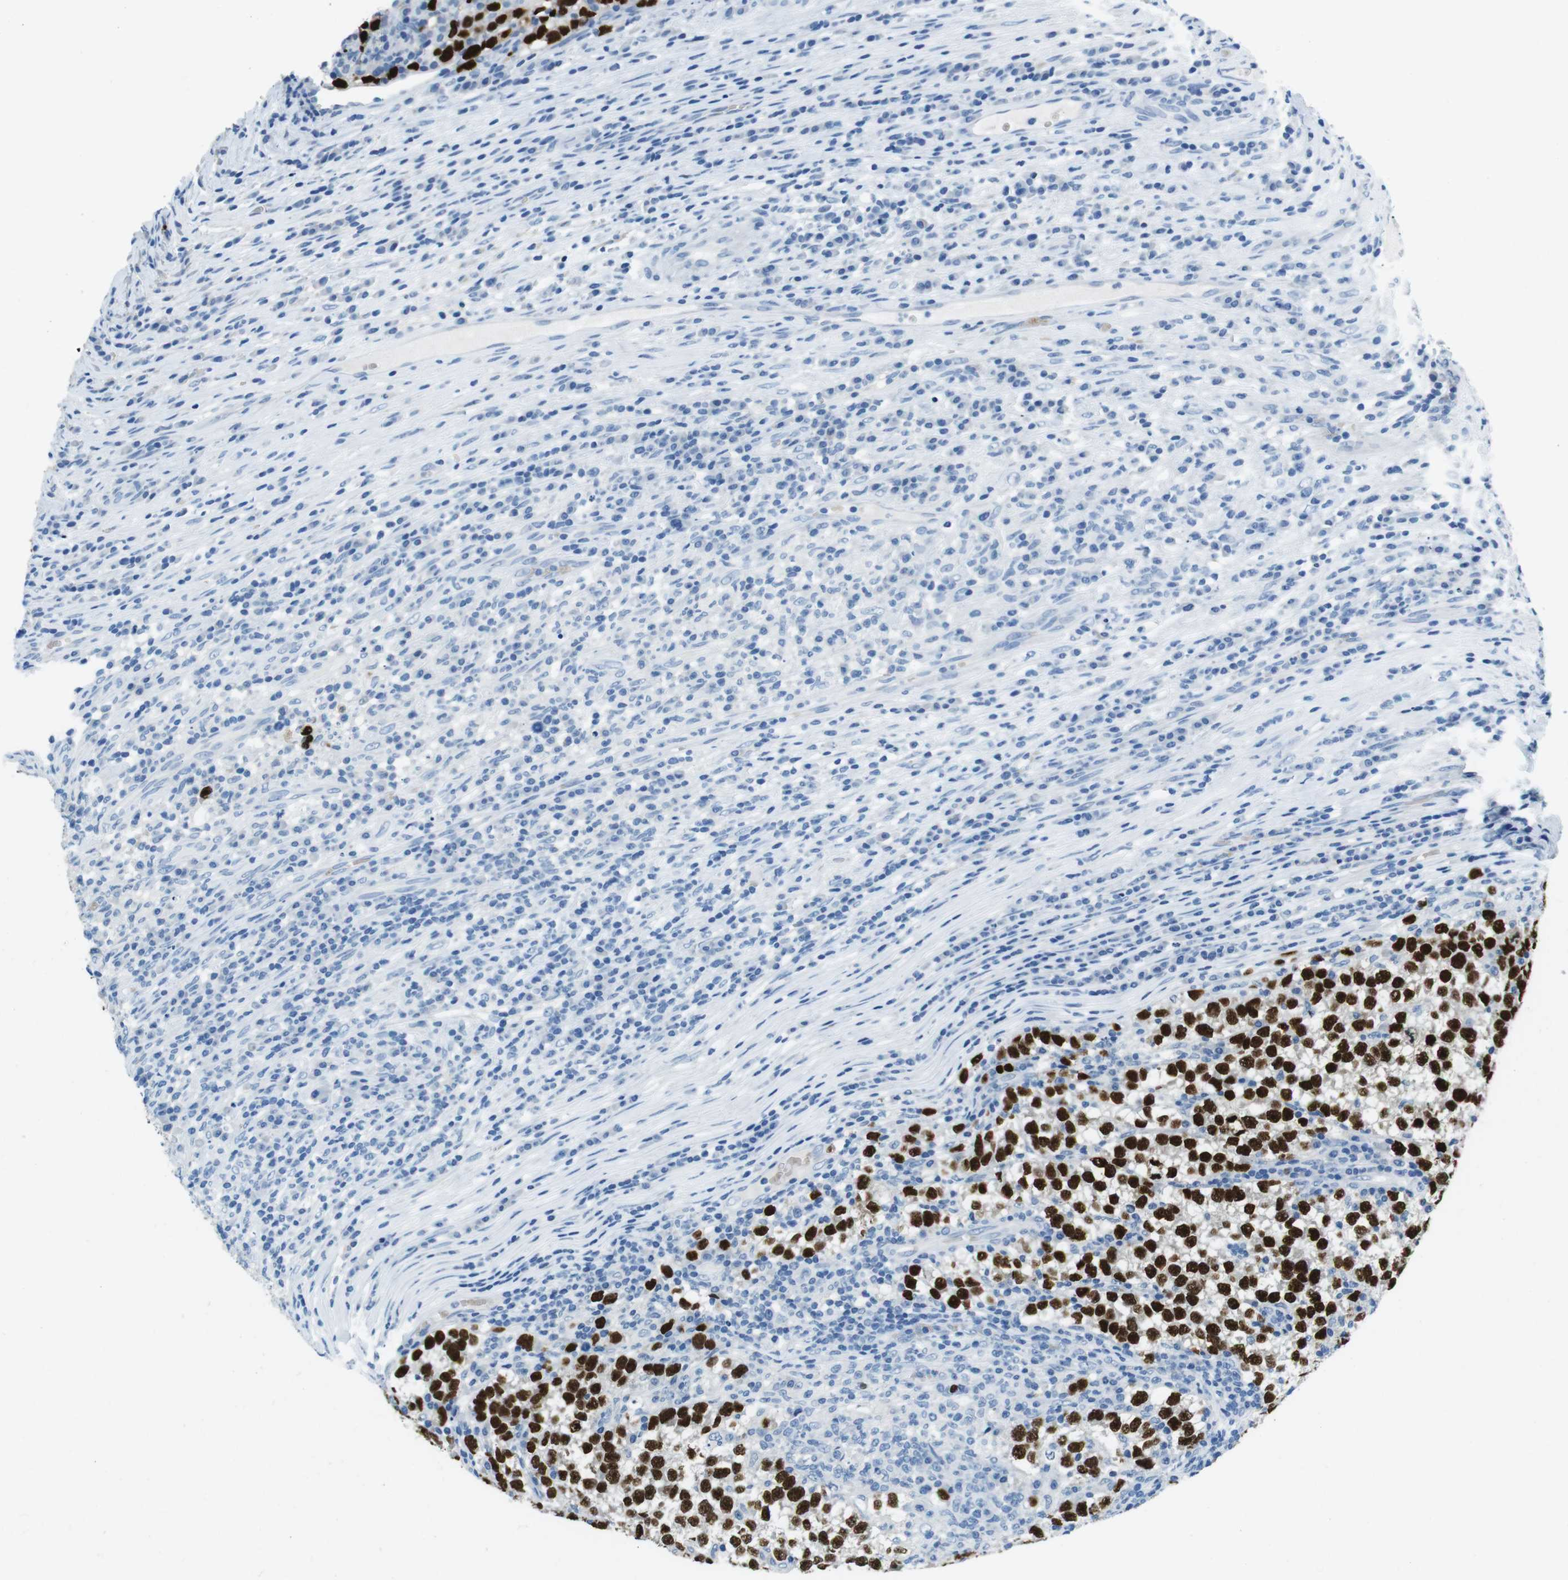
{"staining": {"intensity": "strong", "quantity": ">75%", "location": "nuclear"}, "tissue": "testis cancer", "cell_type": "Tumor cells", "image_type": "cancer", "snomed": [{"axis": "morphology", "description": "Normal tissue, NOS"}, {"axis": "morphology", "description": "Seminoma, NOS"}, {"axis": "topography", "description": "Testis"}], "caption": "About >75% of tumor cells in testis seminoma display strong nuclear protein positivity as visualized by brown immunohistochemical staining.", "gene": "TFAP2C", "patient": {"sex": "male", "age": 43}}